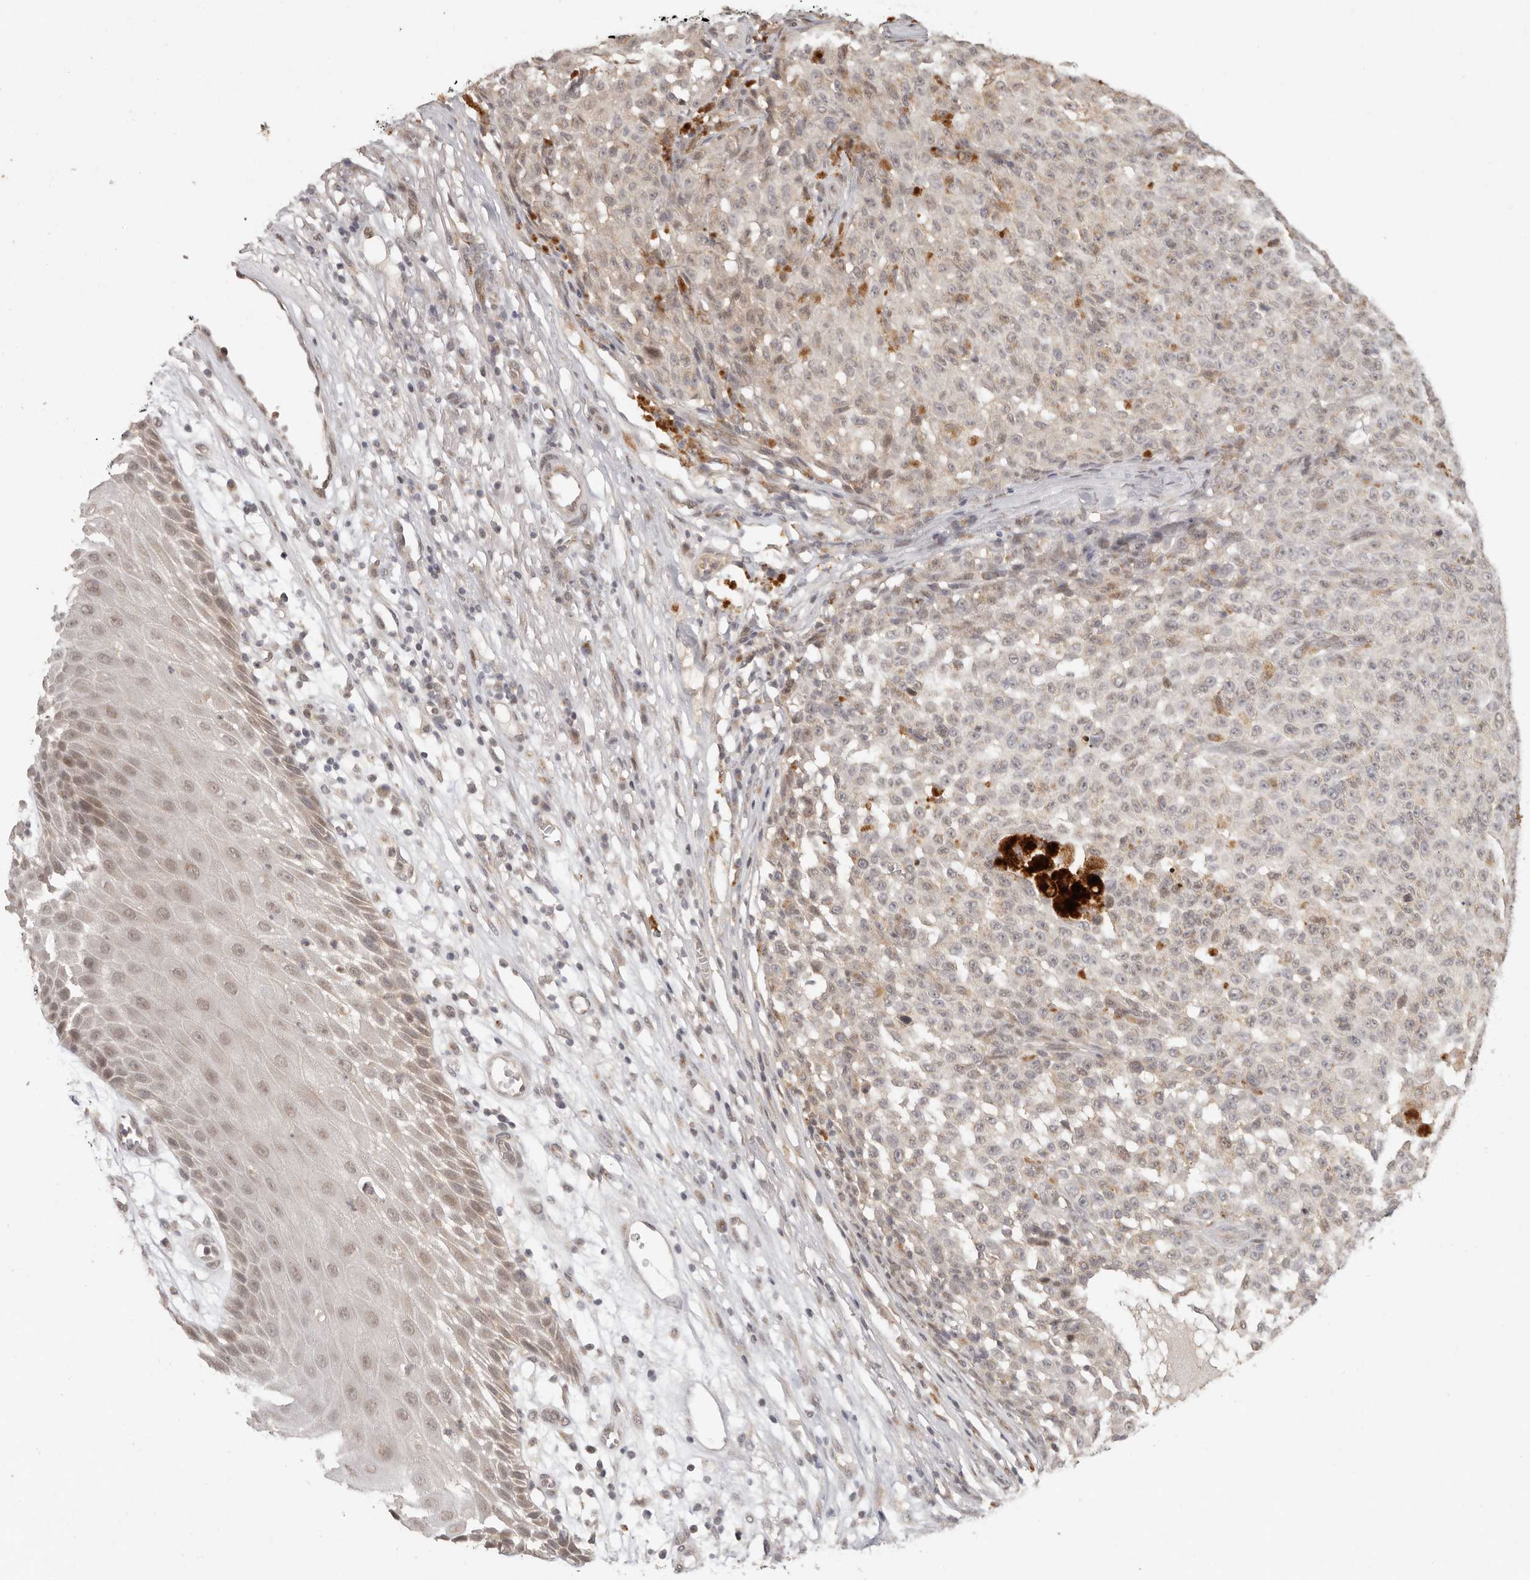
{"staining": {"intensity": "negative", "quantity": "none", "location": "none"}, "tissue": "melanoma", "cell_type": "Tumor cells", "image_type": "cancer", "snomed": [{"axis": "morphology", "description": "Malignant melanoma, NOS"}, {"axis": "topography", "description": "Skin"}], "caption": "The IHC histopathology image has no significant expression in tumor cells of malignant melanoma tissue.", "gene": "LRRC75A", "patient": {"sex": "female", "age": 82}}